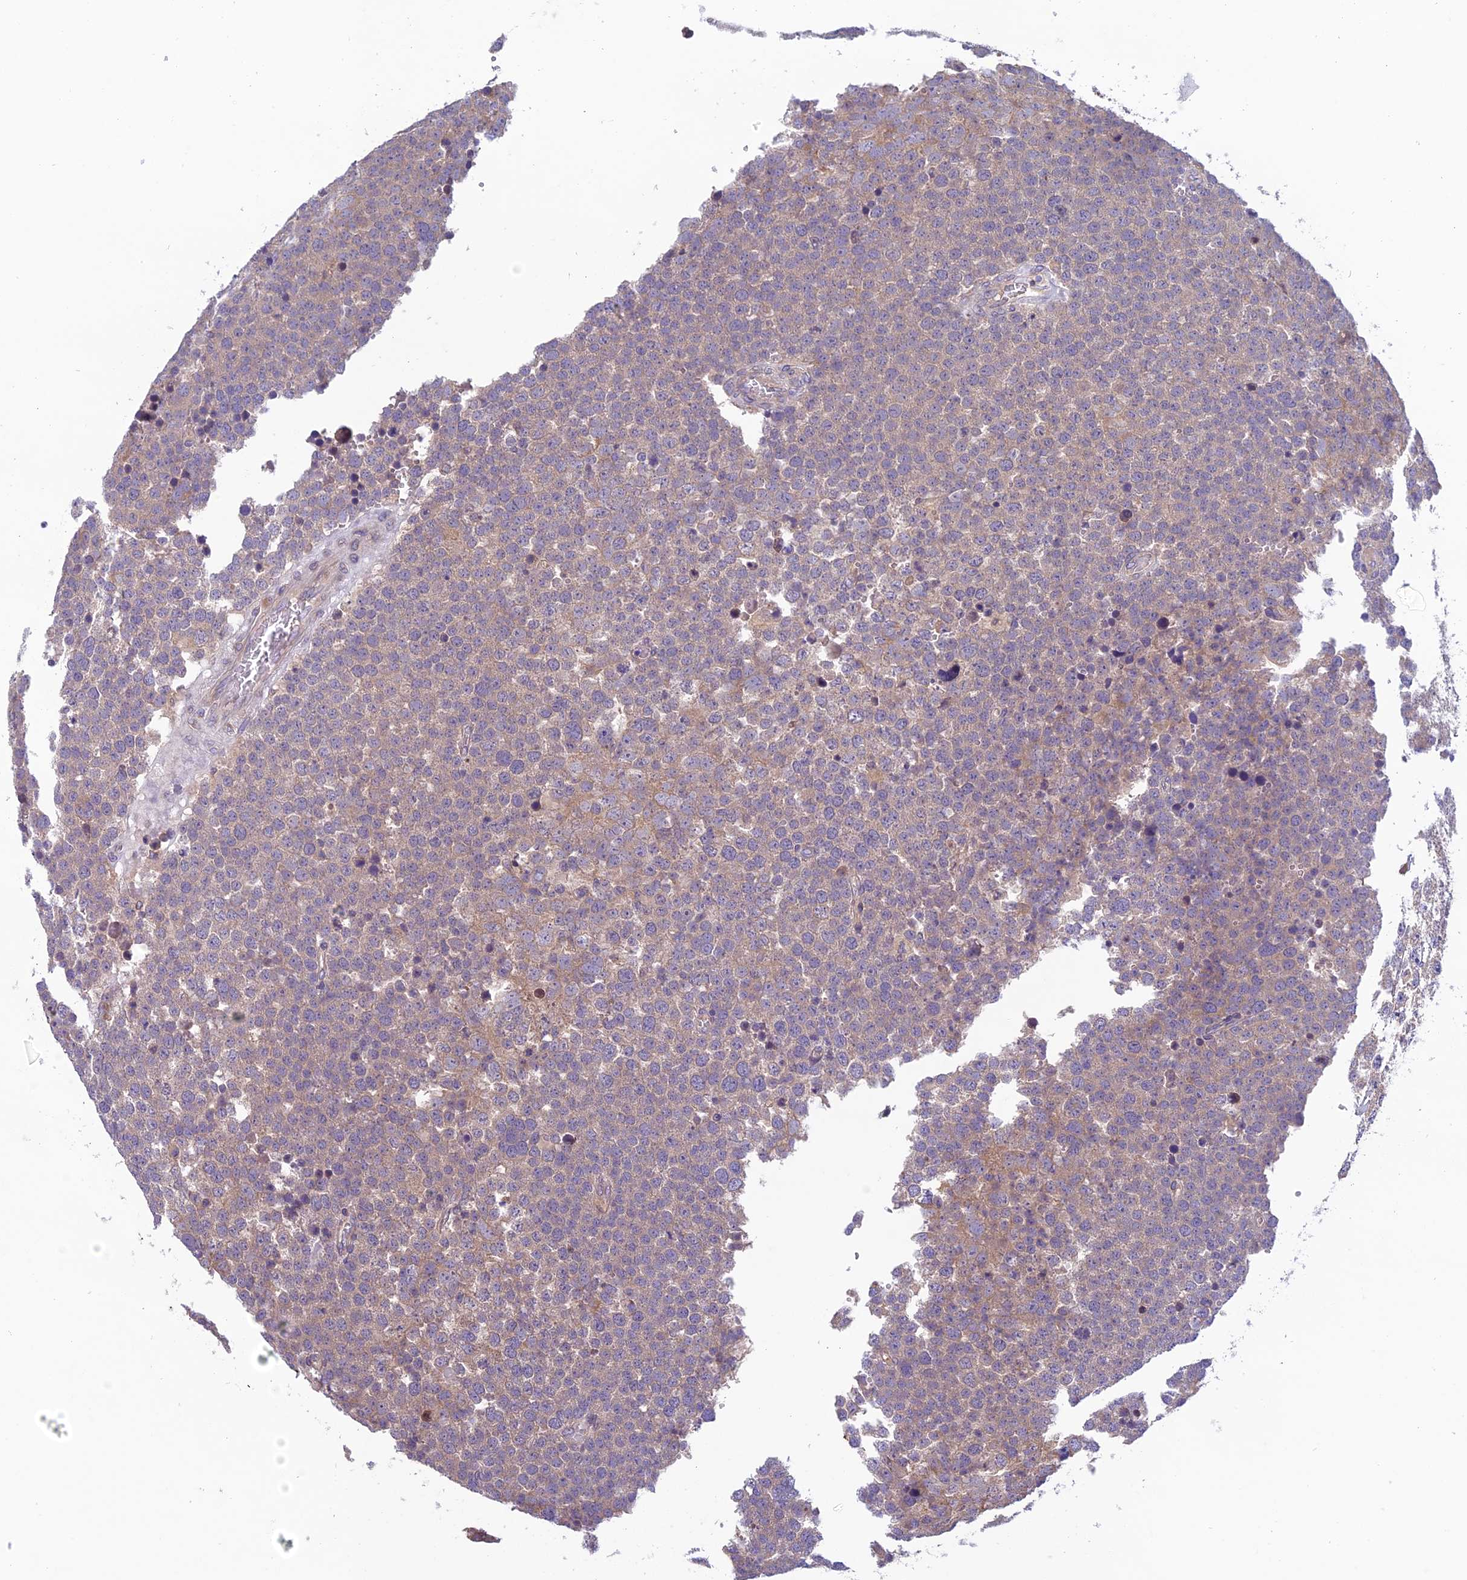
{"staining": {"intensity": "weak", "quantity": "<25%", "location": "cytoplasmic/membranous"}, "tissue": "testis cancer", "cell_type": "Tumor cells", "image_type": "cancer", "snomed": [{"axis": "morphology", "description": "Seminoma, NOS"}, {"axis": "topography", "description": "Testis"}], "caption": "High power microscopy photomicrograph of an immunohistochemistry histopathology image of testis cancer (seminoma), revealing no significant expression in tumor cells.", "gene": "DCTN5", "patient": {"sex": "male", "age": 71}}